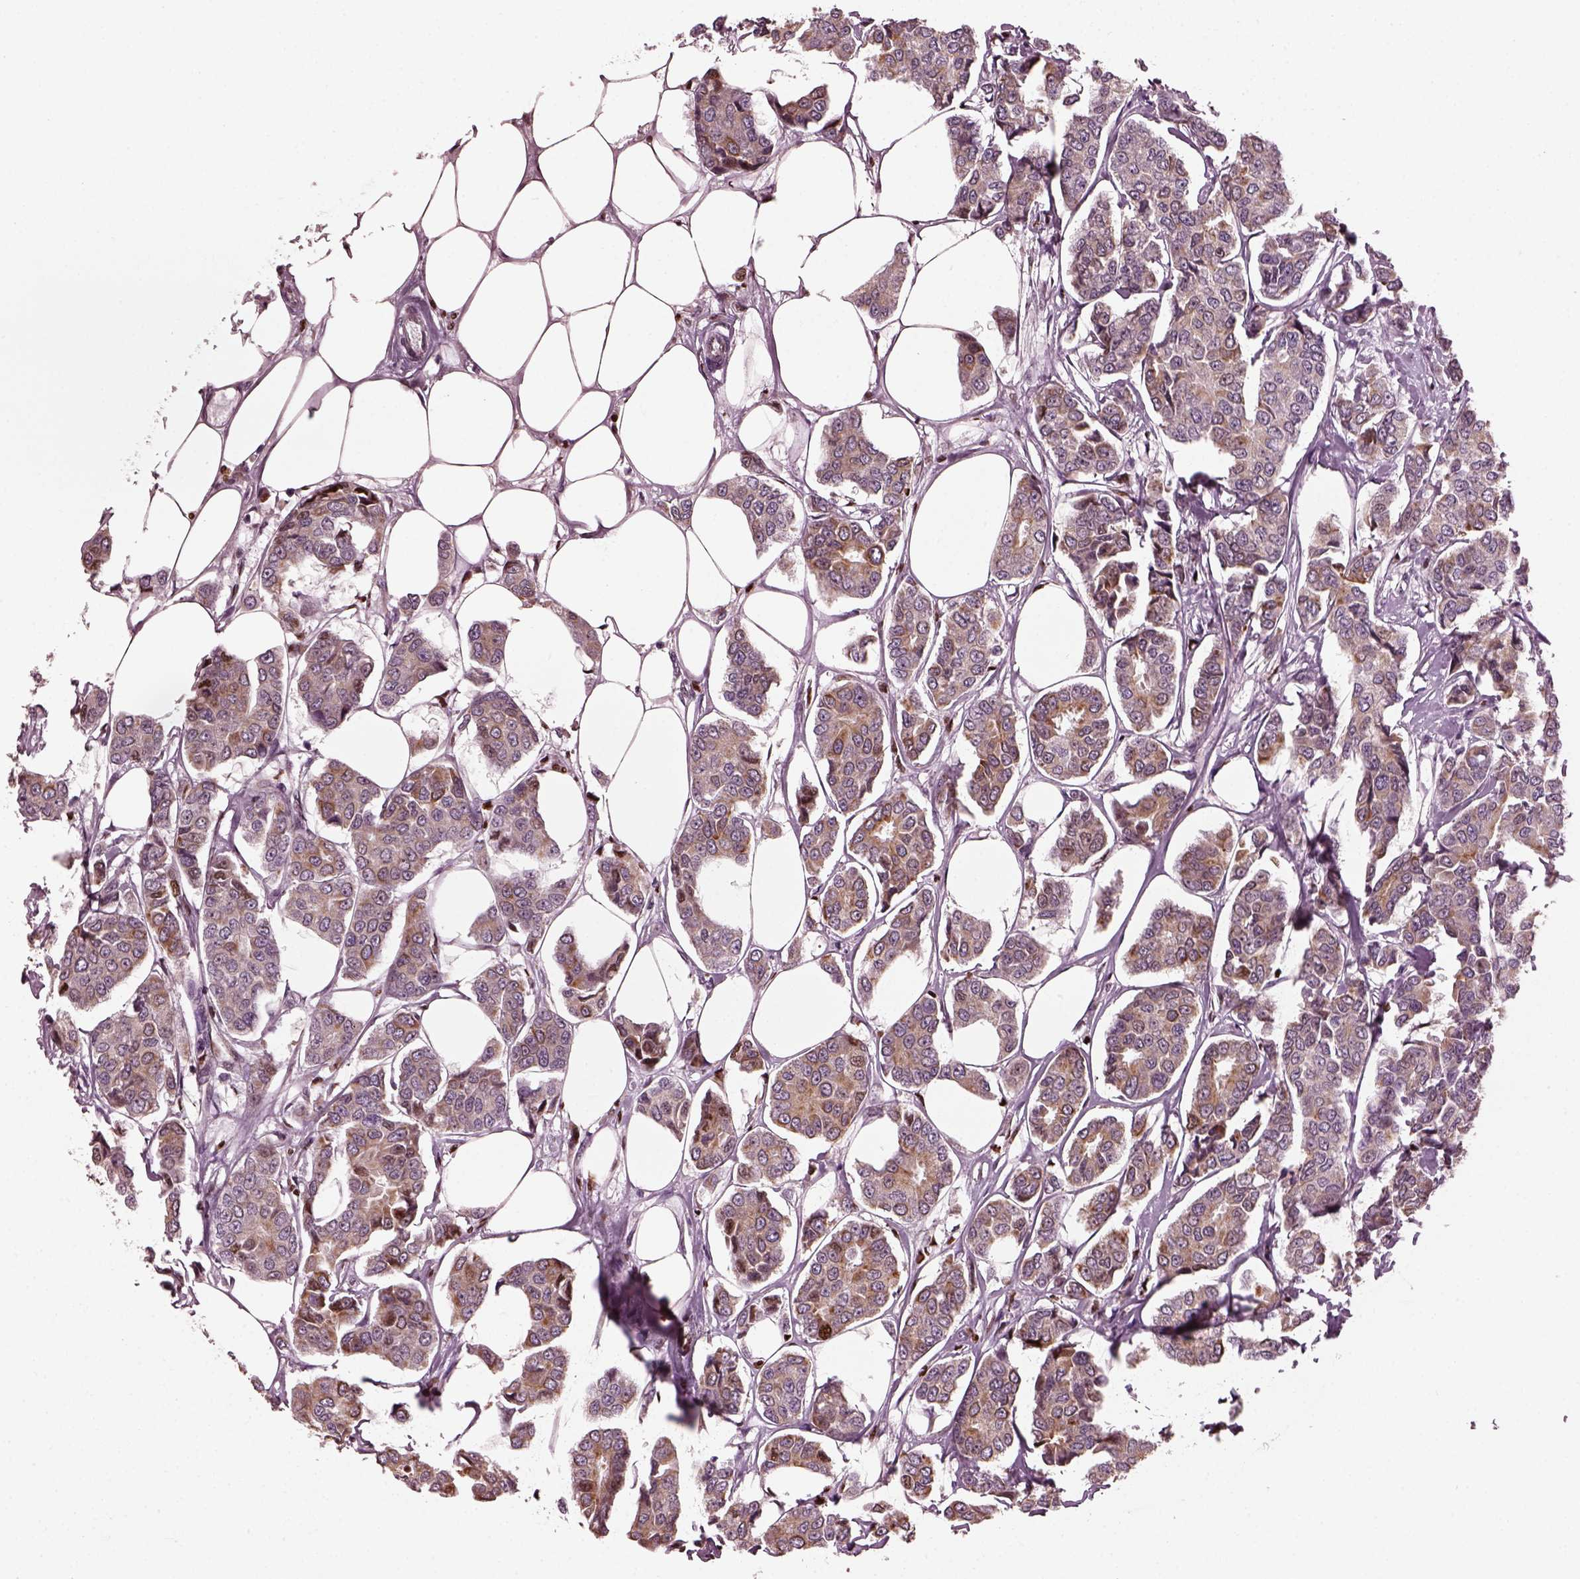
{"staining": {"intensity": "moderate", "quantity": "<25%", "location": "cytoplasmic/membranous"}, "tissue": "breast cancer", "cell_type": "Tumor cells", "image_type": "cancer", "snomed": [{"axis": "morphology", "description": "Duct carcinoma"}, {"axis": "topography", "description": "Breast"}], "caption": "Brown immunohistochemical staining in breast intraductal carcinoma demonstrates moderate cytoplasmic/membranous staining in about <25% of tumor cells.", "gene": "RUFY3", "patient": {"sex": "female", "age": 94}}